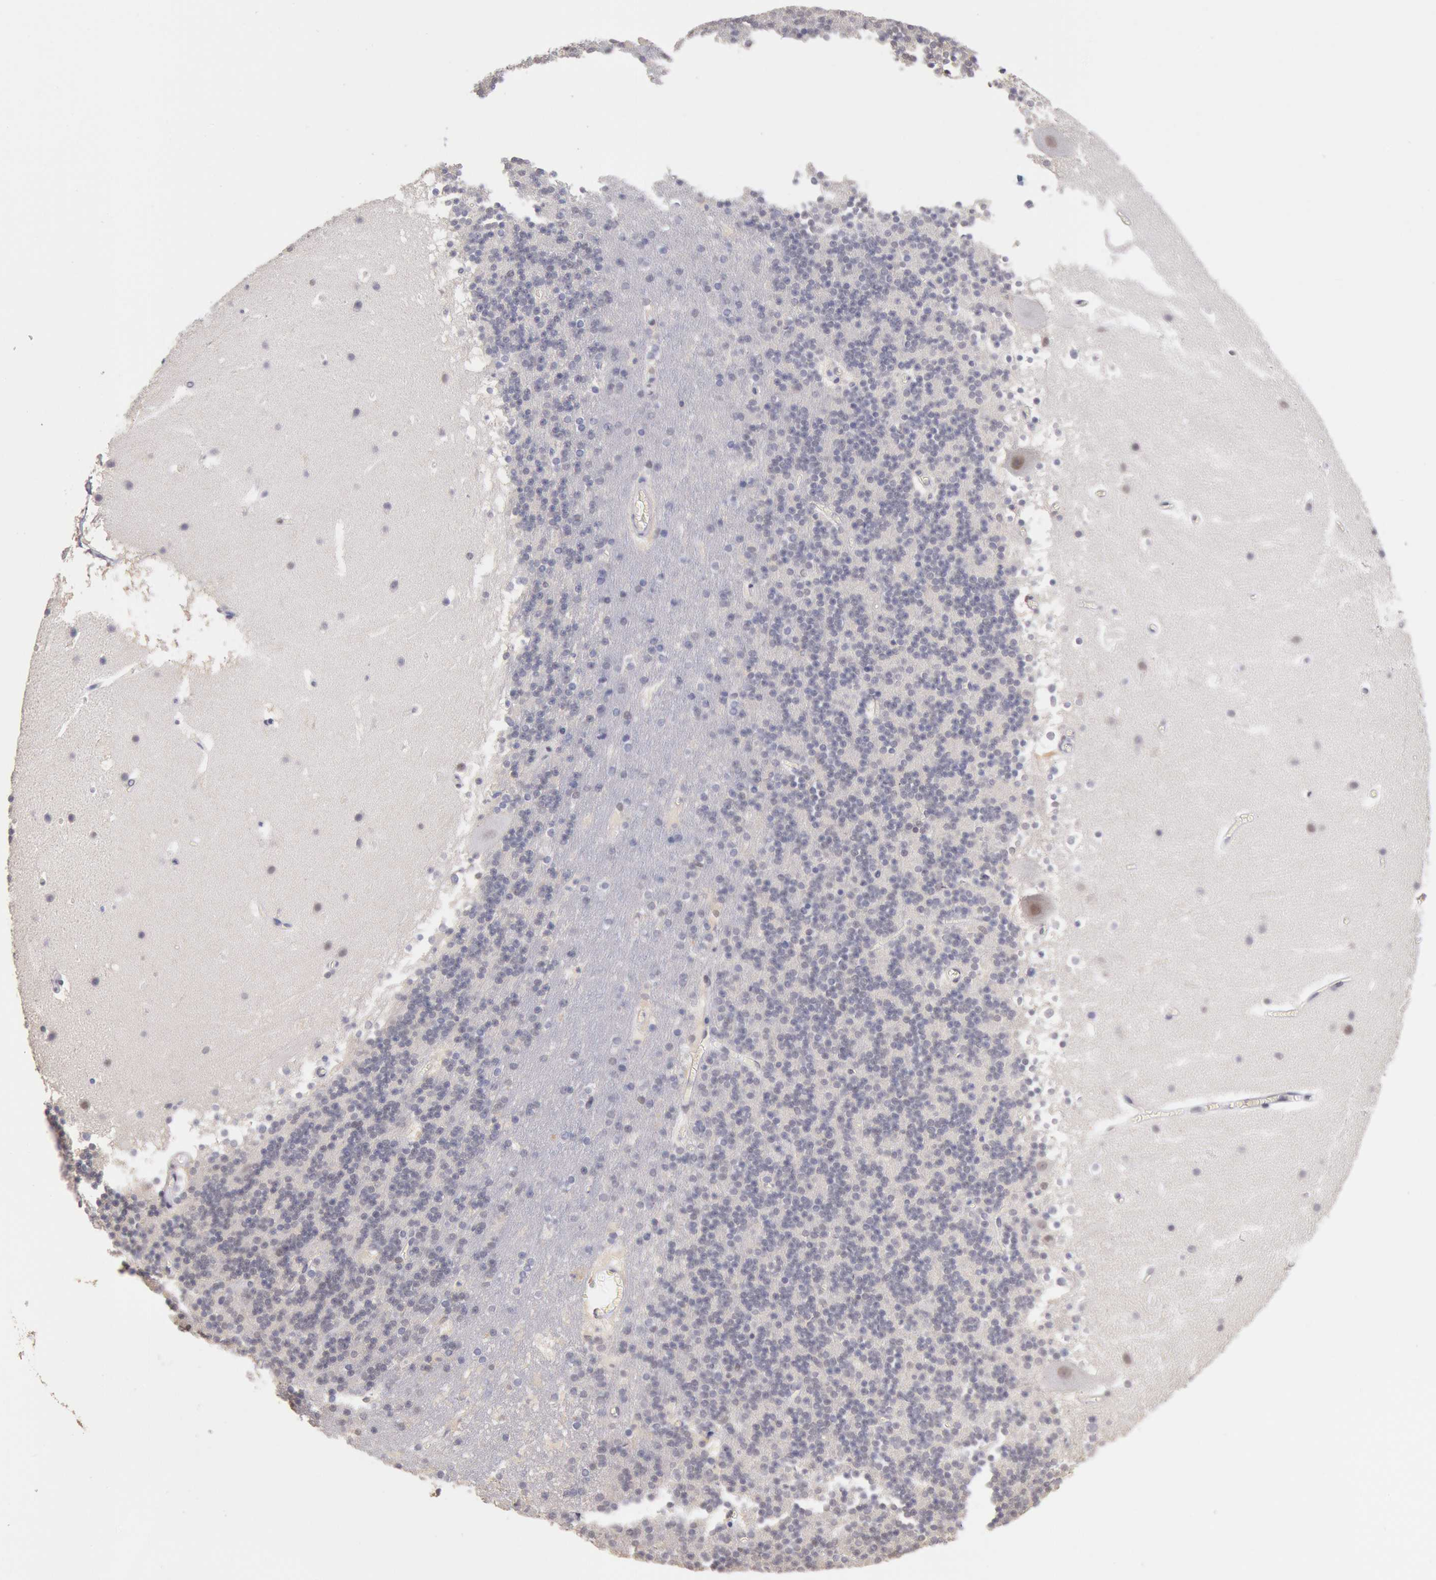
{"staining": {"intensity": "negative", "quantity": "none", "location": "none"}, "tissue": "cerebellum", "cell_type": "Cells in granular layer", "image_type": "normal", "snomed": [{"axis": "morphology", "description": "Normal tissue, NOS"}, {"axis": "topography", "description": "Cerebellum"}], "caption": "There is no significant positivity in cells in granular layer of cerebellum. (Stains: DAB immunohistochemistry (IHC) with hematoxylin counter stain, Microscopy: brightfield microscopy at high magnification).", "gene": "MYH6", "patient": {"sex": "male", "age": 45}}